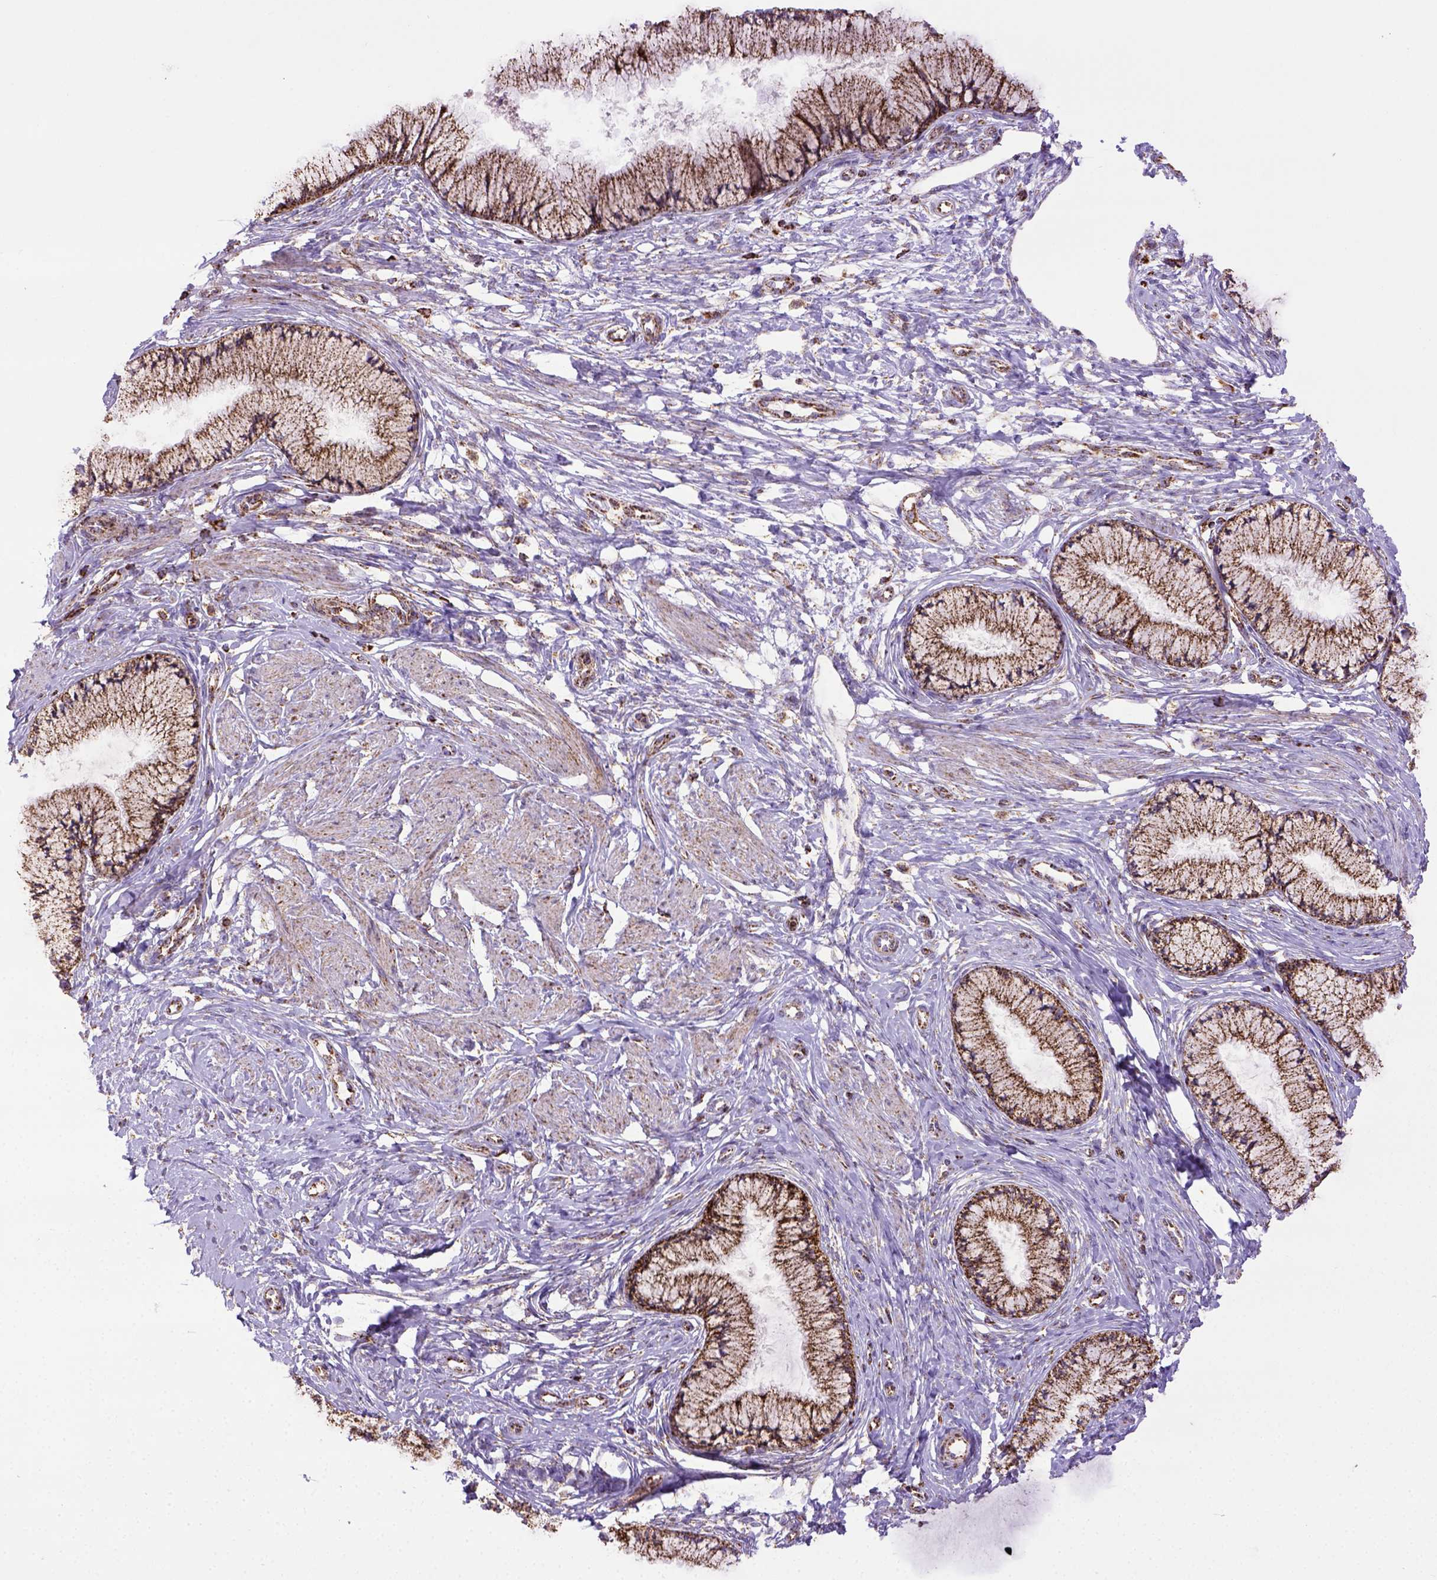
{"staining": {"intensity": "moderate", "quantity": ">75%", "location": "cytoplasmic/membranous"}, "tissue": "cervix", "cell_type": "Glandular cells", "image_type": "normal", "snomed": [{"axis": "morphology", "description": "Normal tissue, NOS"}, {"axis": "topography", "description": "Cervix"}], "caption": "Brown immunohistochemical staining in unremarkable human cervix reveals moderate cytoplasmic/membranous staining in approximately >75% of glandular cells.", "gene": "MT", "patient": {"sex": "female", "age": 37}}